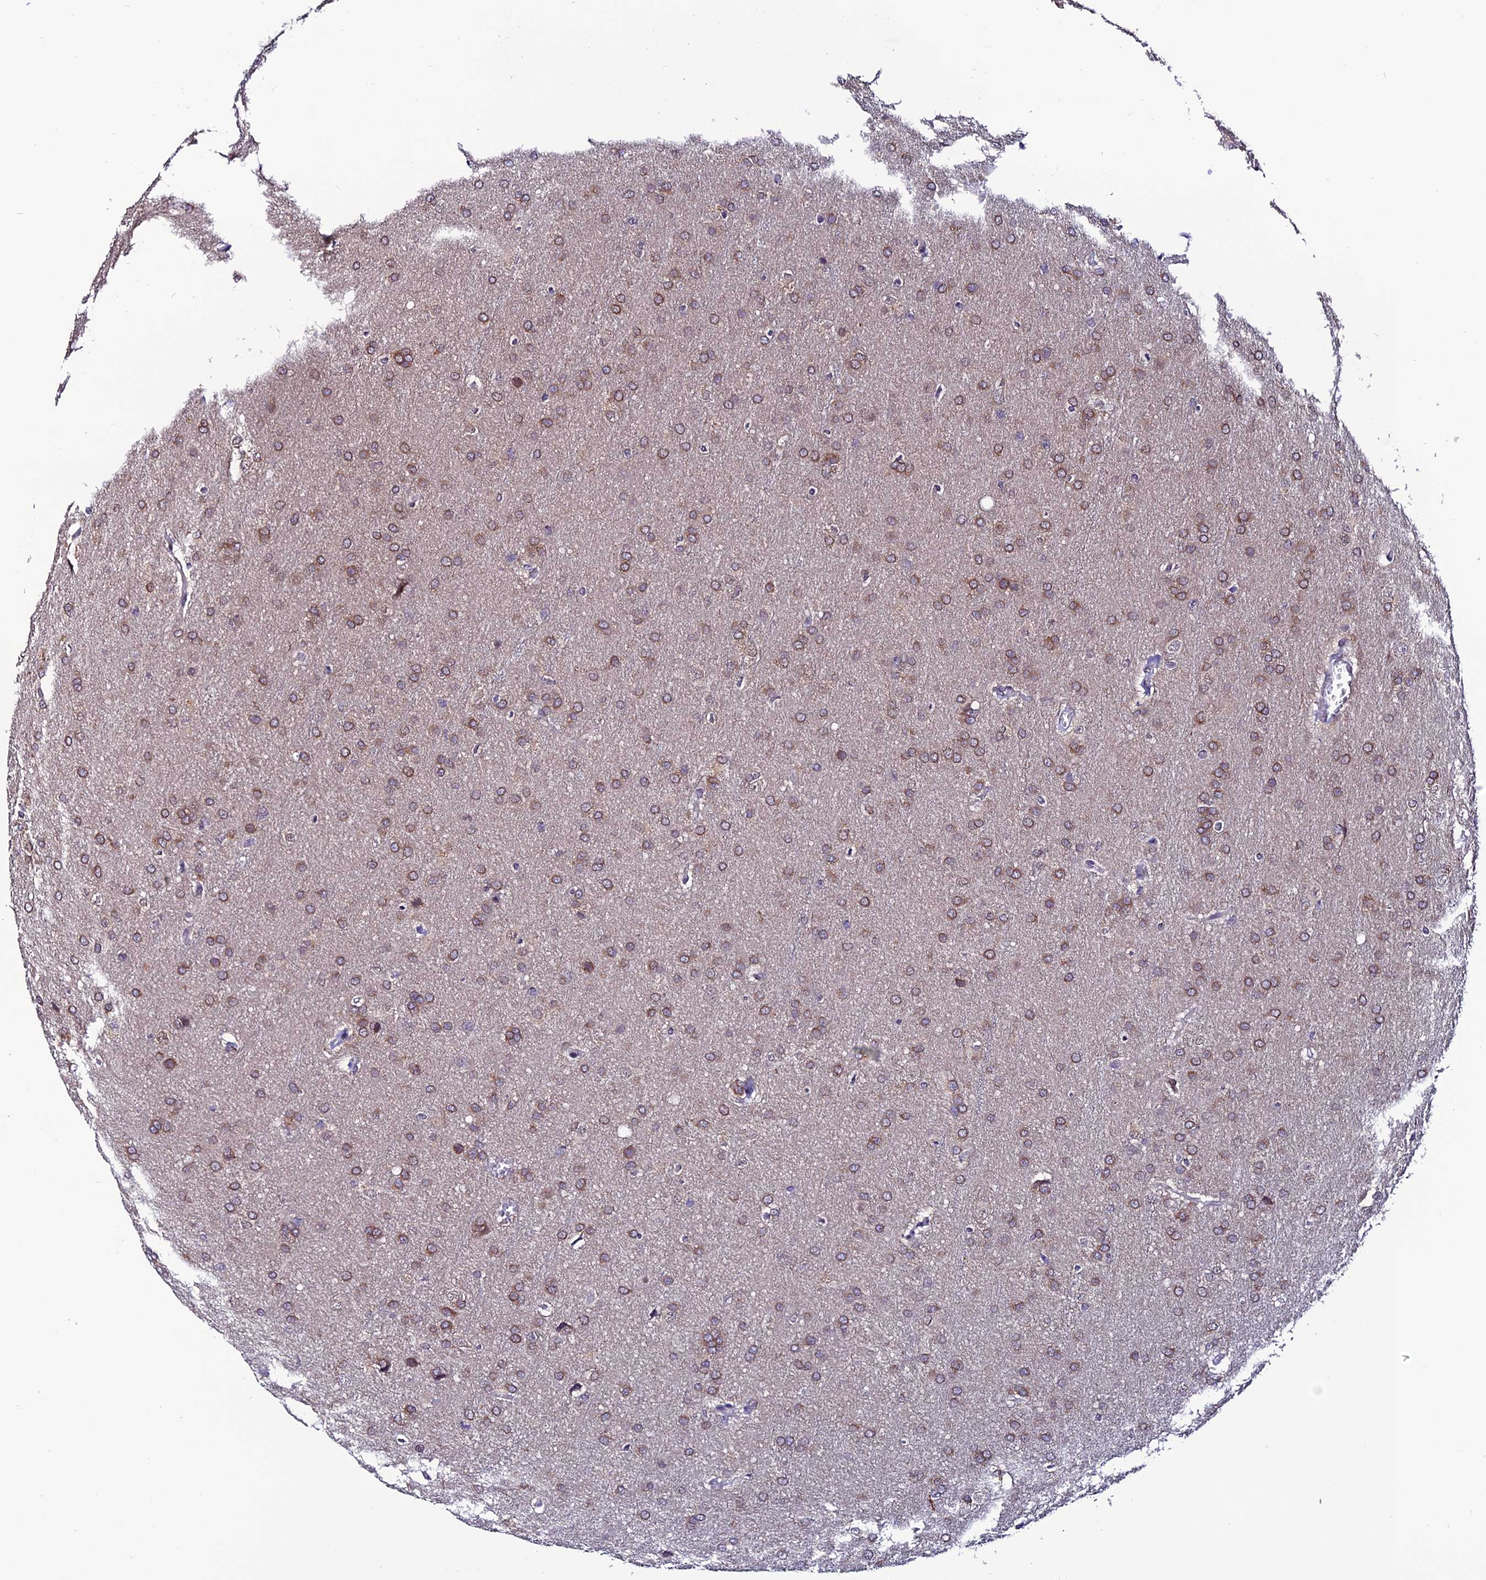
{"staining": {"intensity": "moderate", "quantity": "25%-75%", "location": "cytoplasmic/membranous"}, "tissue": "glioma", "cell_type": "Tumor cells", "image_type": "cancer", "snomed": [{"axis": "morphology", "description": "Glioma, malignant, Low grade"}, {"axis": "topography", "description": "Brain"}], "caption": "Protein expression analysis of human glioma reveals moderate cytoplasmic/membranous positivity in approximately 25%-75% of tumor cells. Using DAB (brown) and hematoxylin (blue) stains, captured at high magnification using brightfield microscopy.", "gene": "FZD8", "patient": {"sex": "female", "age": 32}}